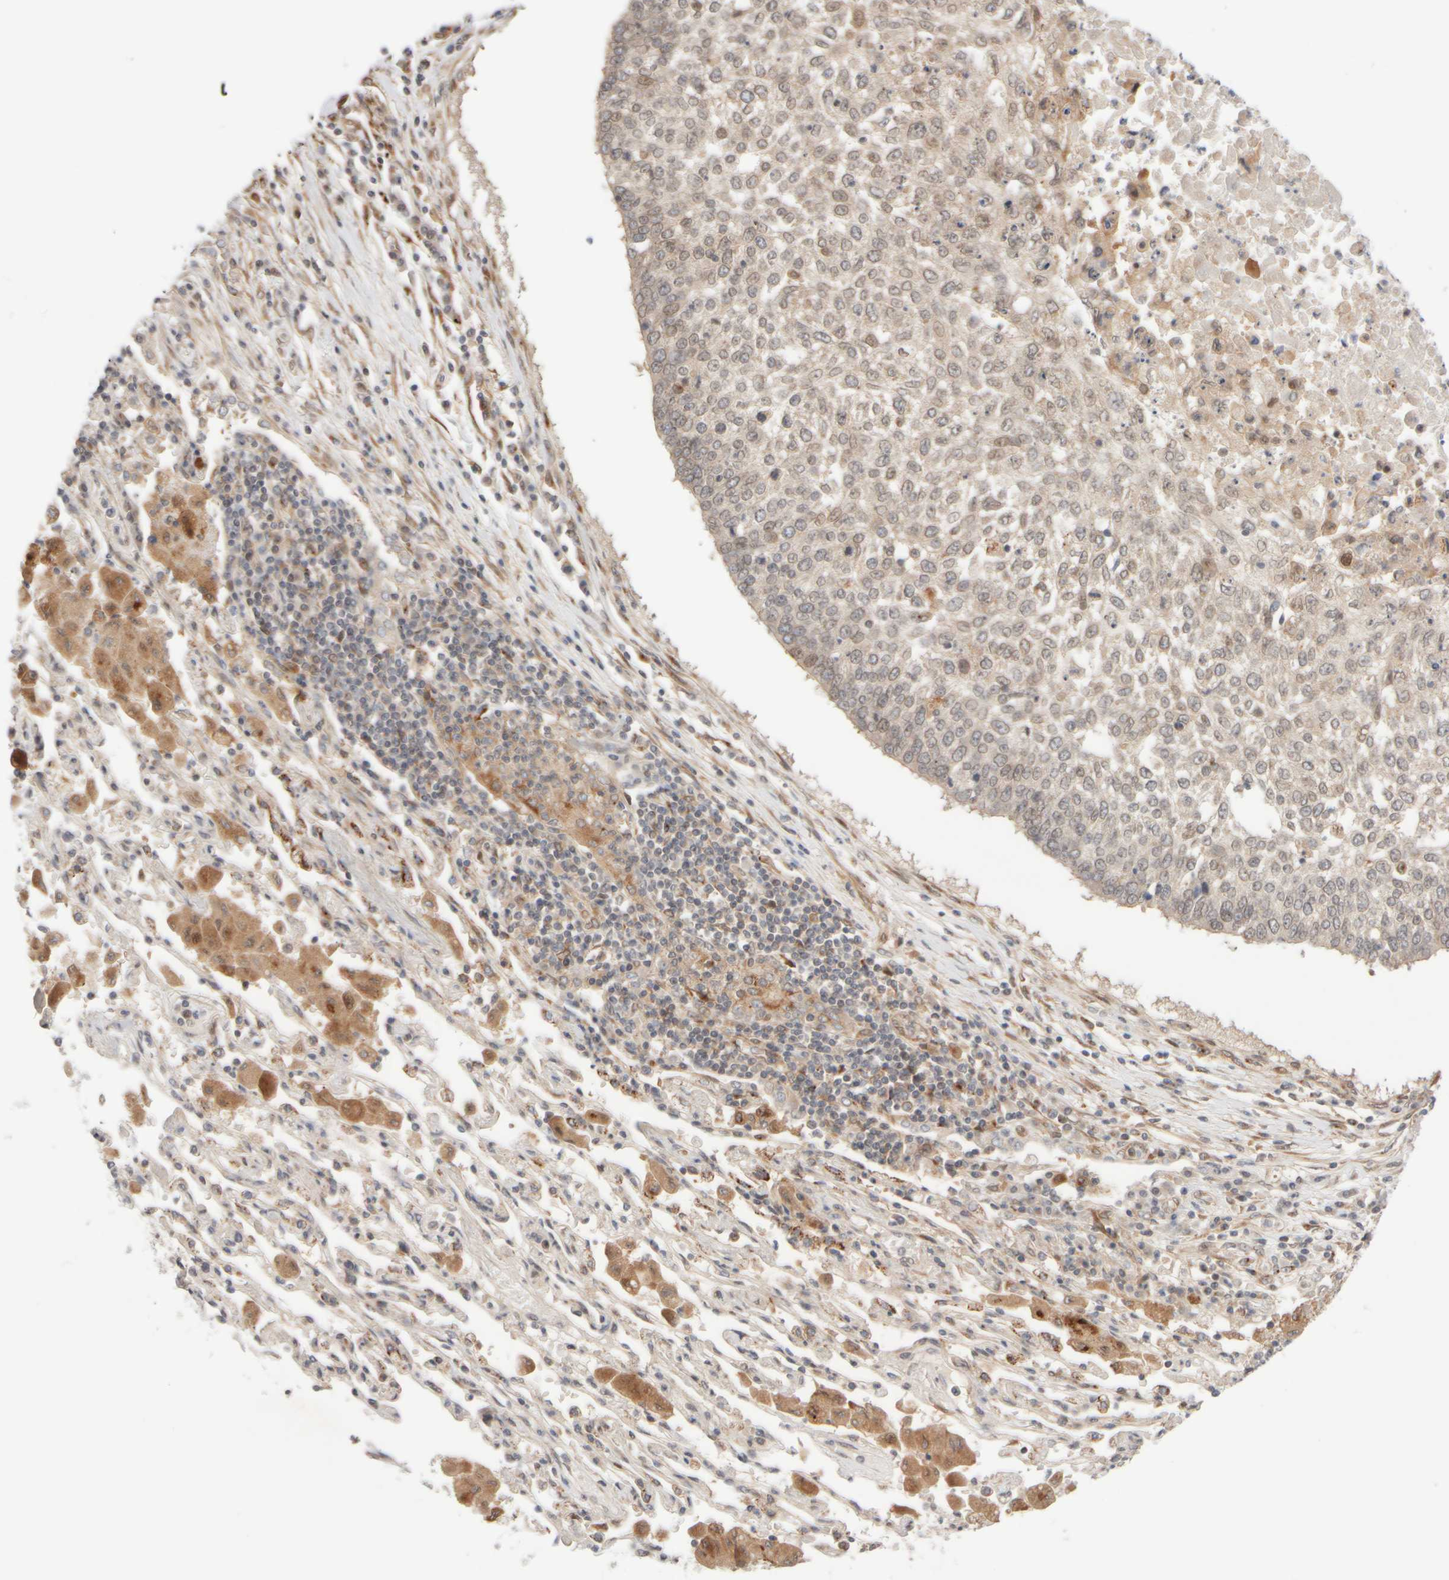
{"staining": {"intensity": "weak", "quantity": "<25%", "location": "nuclear"}, "tissue": "lung cancer", "cell_type": "Tumor cells", "image_type": "cancer", "snomed": [{"axis": "morphology", "description": "Normal tissue, NOS"}, {"axis": "morphology", "description": "Squamous cell carcinoma, NOS"}, {"axis": "topography", "description": "Cartilage tissue"}, {"axis": "topography", "description": "Bronchus"}, {"axis": "topography", "description": "Lung"}, {"axis": "topography", "description": "Peripheral nerve tissue"}], "caption": "Tumor cells show no significant staining in lung cancer (squamous cell carcinoma).", "gene": "GCN1", "patient": {"sex": "female", "age": 49}}